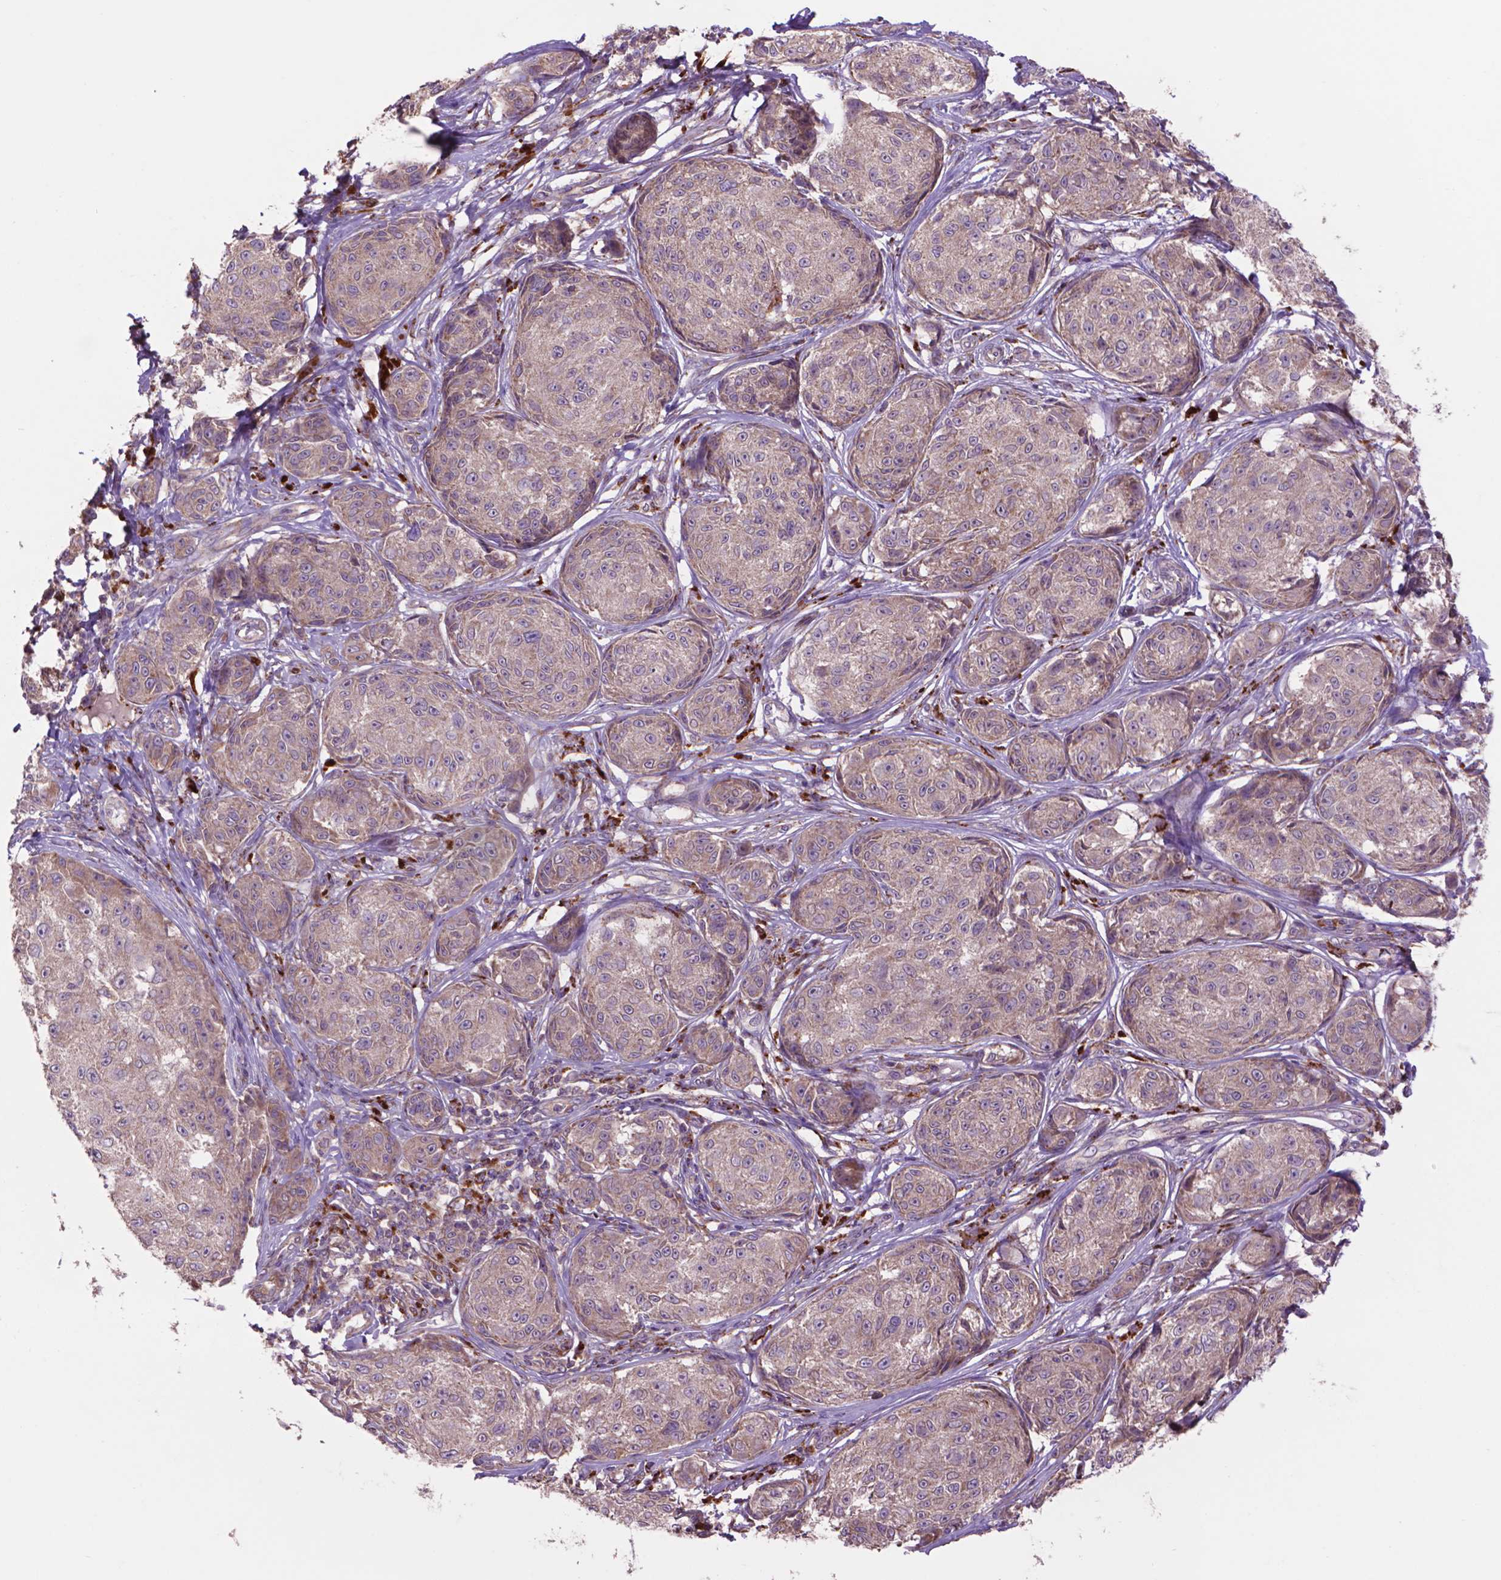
{"staining": {"intensity": "weak", "quantity": ">75%", "location": "cytoplasmic/membranous"}, "tissue": "melanoma", "cell_type": "Tumor cells", "image_type": "cancer", "snomed": [{"axis": "morphology", "description": "Malignant melanoma, NOS"}, {"axis": "topography", "description": "Skin"}], "caption": "IHC of melanoma demonstrates low levels of weak cytoplasmic/membranous positivity in approximately >75% of tumor cells. Using DAB (3,3'-diaminobenzidine) (brown) and hematoxylin (blue) stains, captured at high magnification using brightfield microscopy.", "gene": "GLB1", "patient": {"sex": "male", "age": 61}}